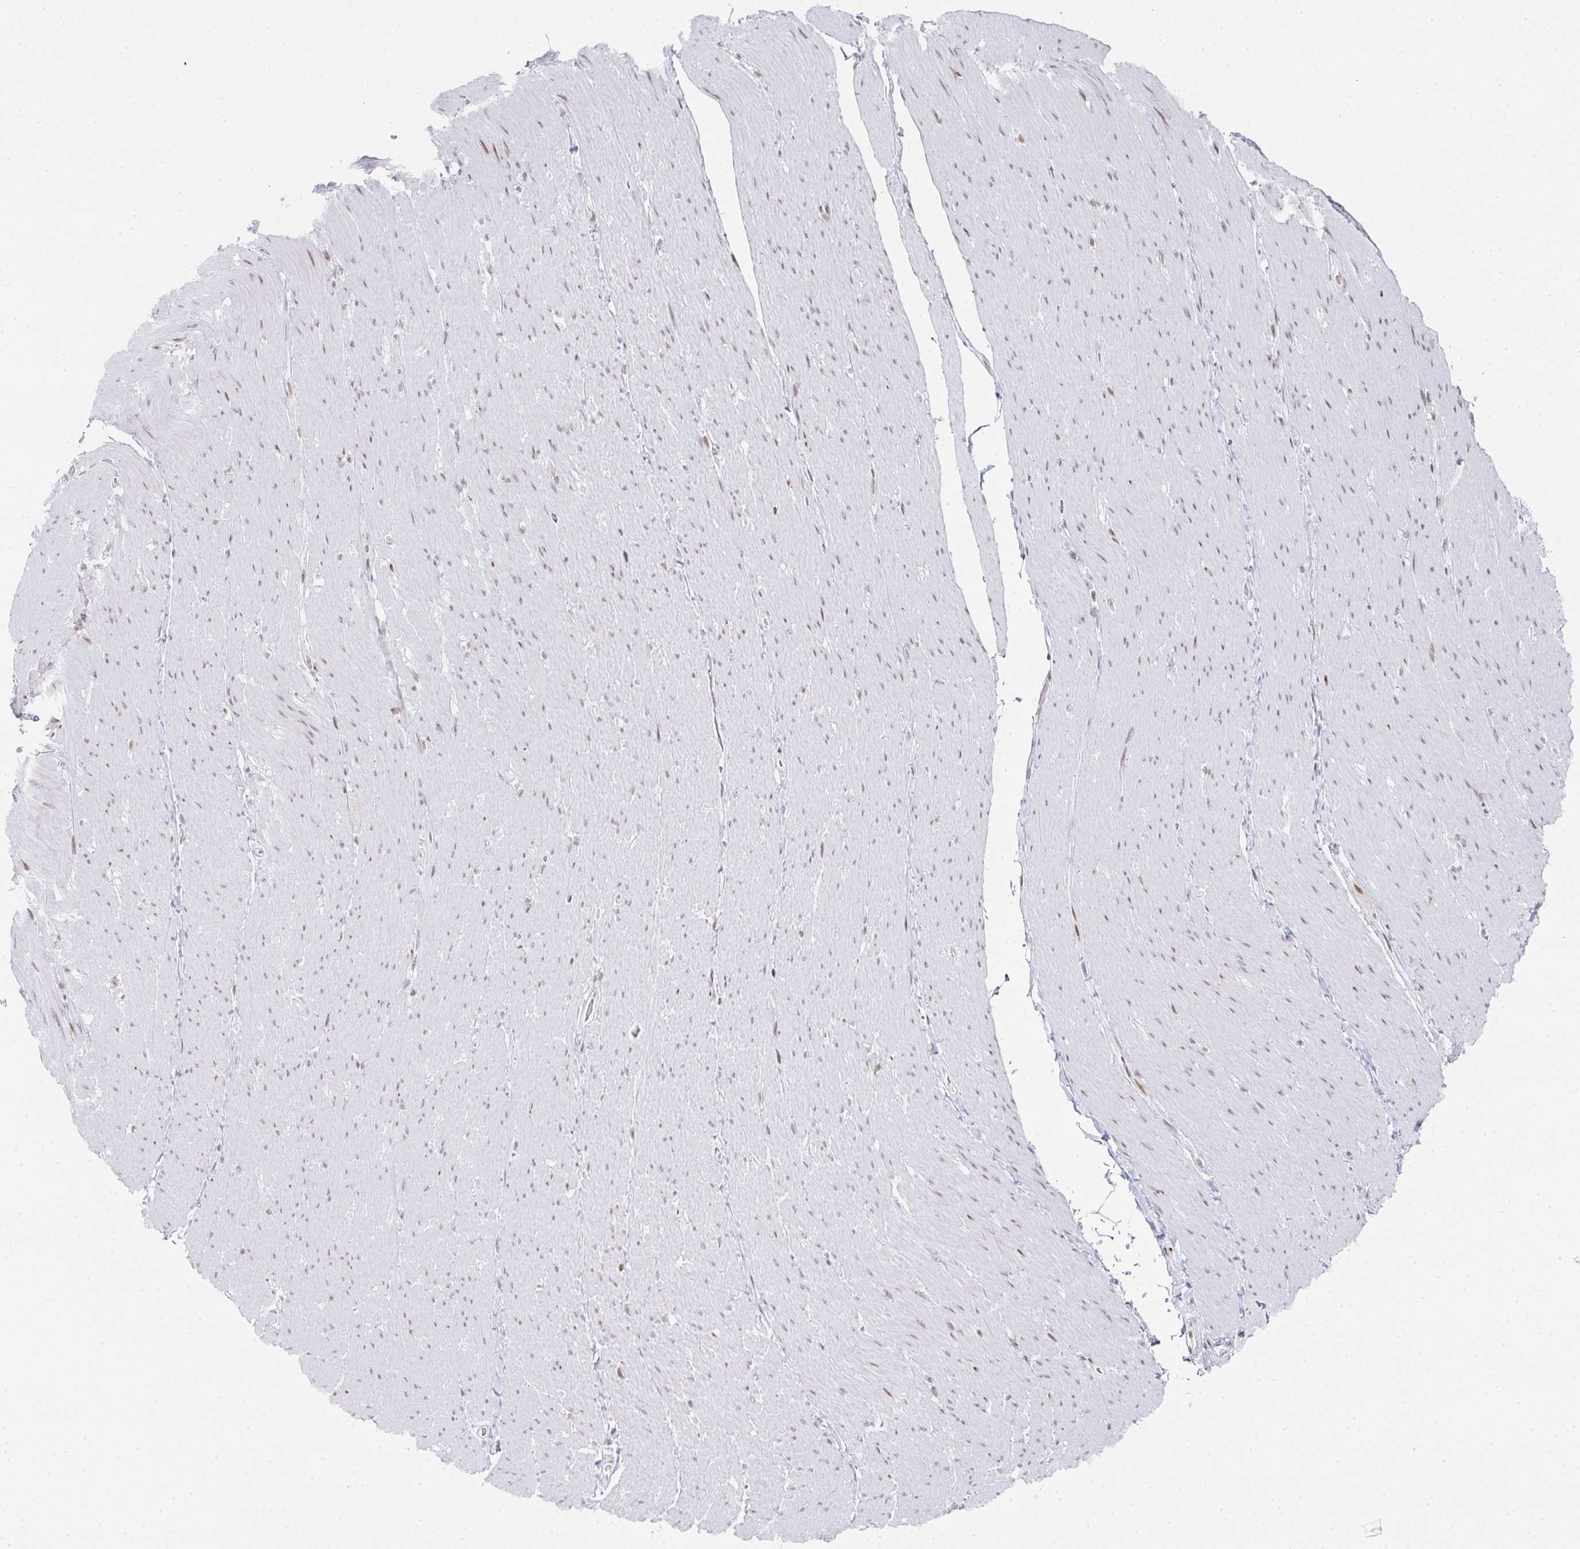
{"staining": {"intensity": "moderate", "quantity": "25%-75%", "location": "nuclear"}, "tissue": "smooth muscle", "cell_type": "Smooth muscle cells", "image_type": "normal", "snomed": [{"axis": "morphology", "description": "Normal tissue, NOS"}, {"axis": "topography", "description": "Smooth muscle"}, {"axis": "topography", "description": "Rectum"}], "caption": "Protein staining exhibits moderate nuclear positivity in approximately 25%-75% of smooth muscle cells in benign smooth muscle.", "gene": "POU2AF2", "patient": {"sex": "male", "age": 53}}